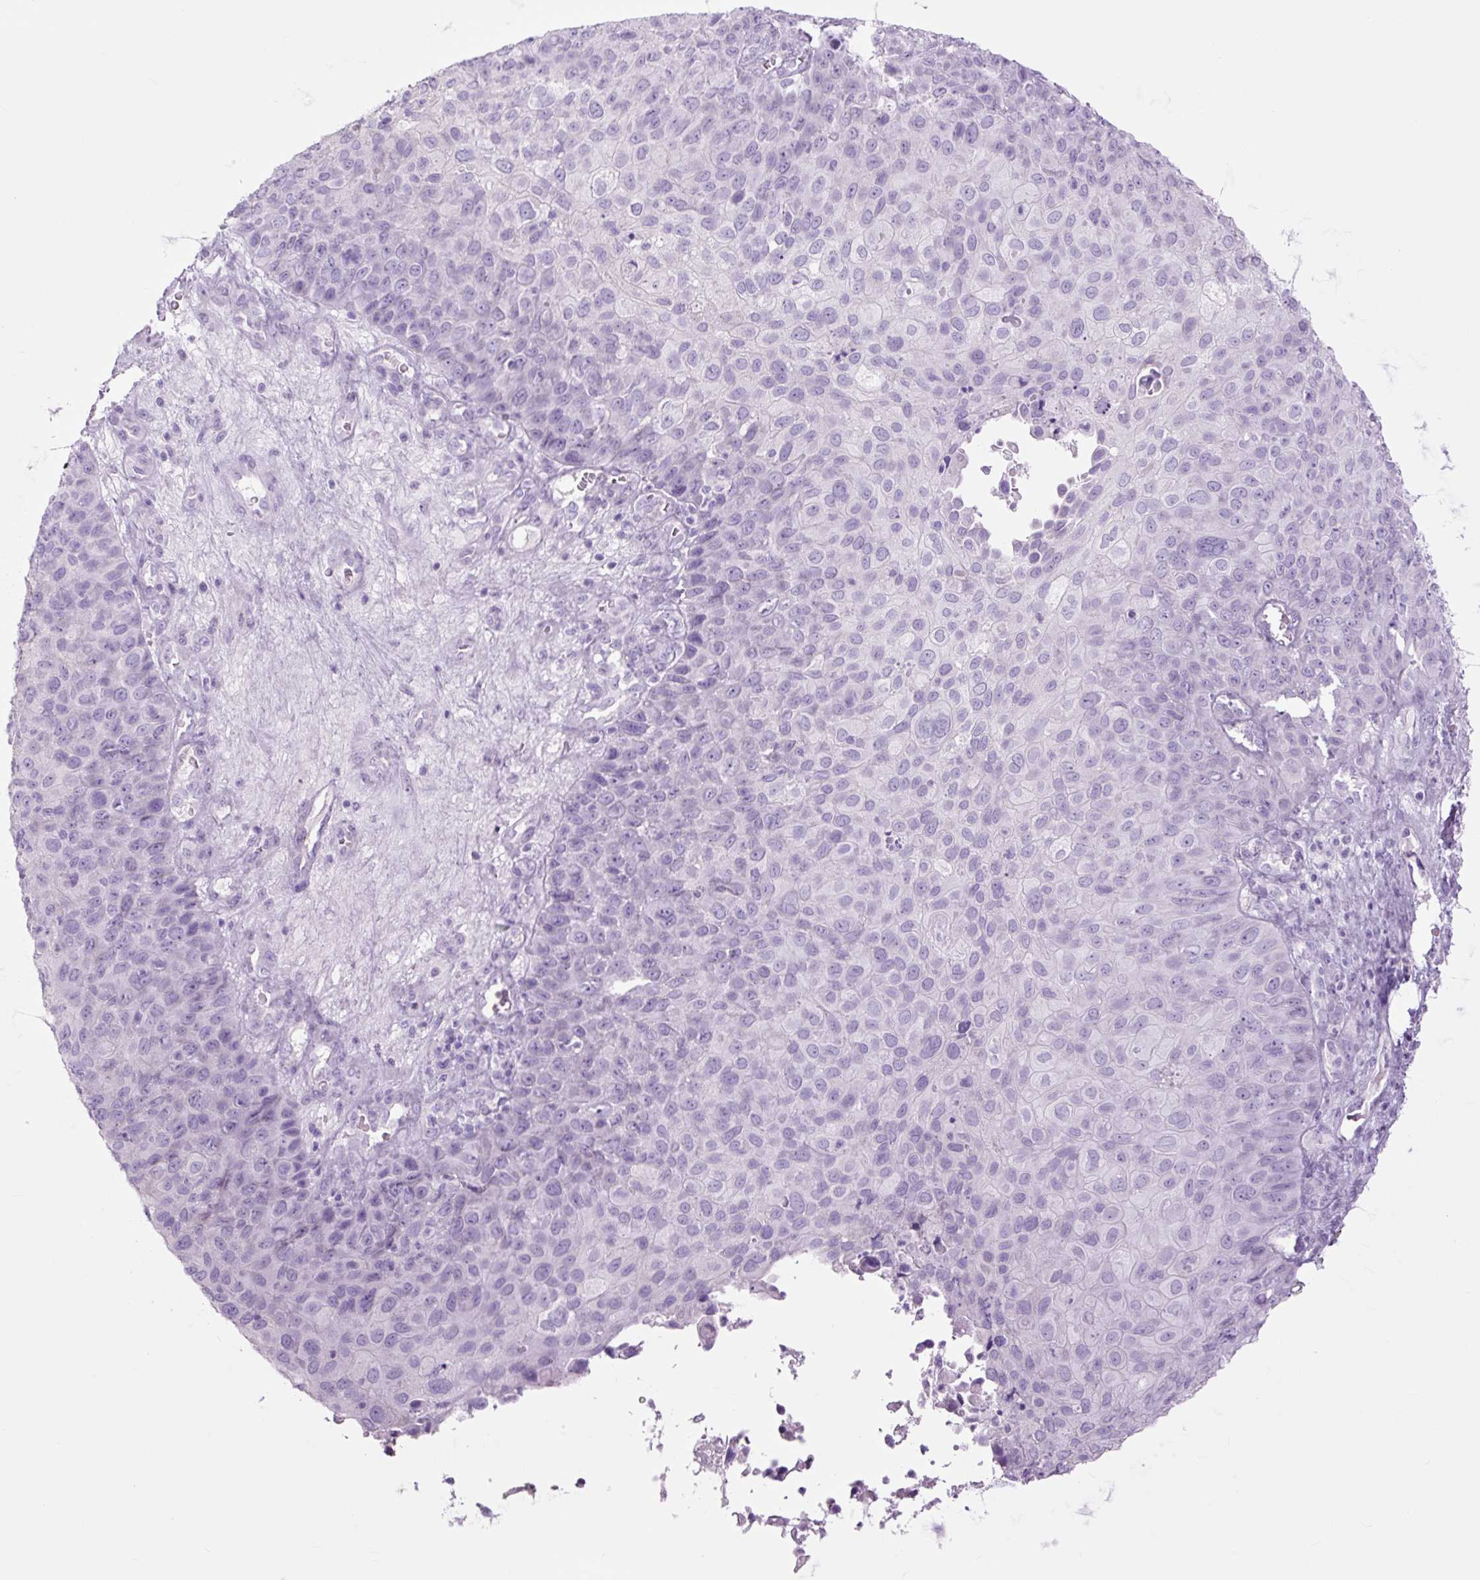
{"staining": {"intensity": "negative", "quantity": "none", "location": "none"}, "tissue": "skin cancer", "cell_type": "Tumor cells", "image_type": "cancer", "snomed": [{"axis": "morphology", "description": "Squamous cell carcinoma, NOS"}, {"axis": "topography", "description": "Skin"}], "caption": "The histopathology image shows no significant positivity in tumor cells of skin squamous cell carcinoma.", "gene": "TFF2", "patient": {"sex": "male", "age": 87}}